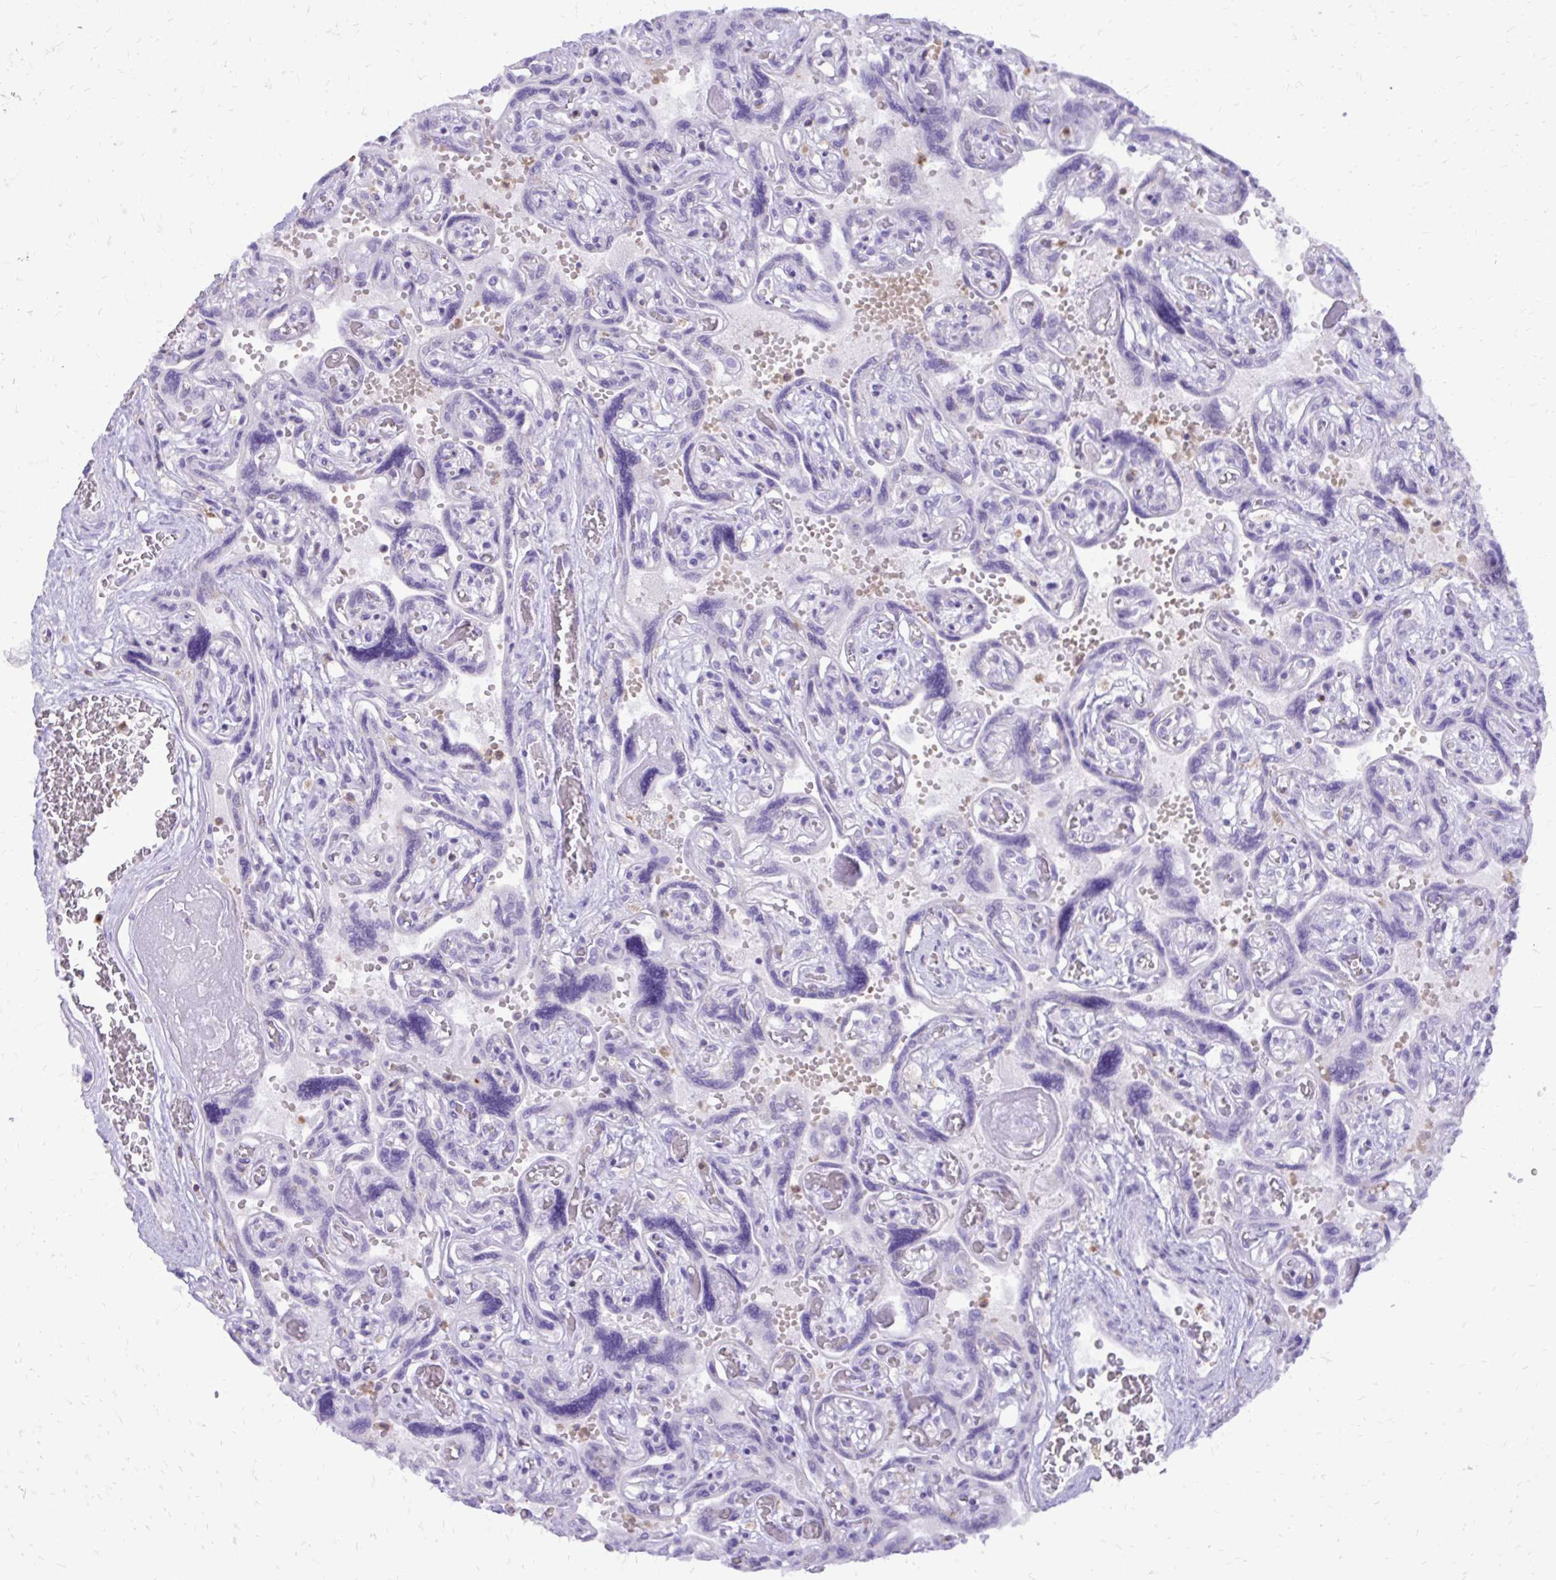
{"staining": {"intensity": "negative", "quantity": "none", "location": "none"}, "tissue": "placenta", "cell_type": "Decidual cells", "image_type": "normal", "snomed": [{"axis": "morphology", "description": "Normal tissue, NOS"}, {"axis": "topography", "description": "Placenta"}], "caption": "Protein analysis of unremarkable placenta displays no significant expression in decidual cells. (DAB (3,3'-diaminobenzidine) IHC with hematoxylin counter stain).", "gene": "CAT", "patient": {"sex": "female", "age": 32}}